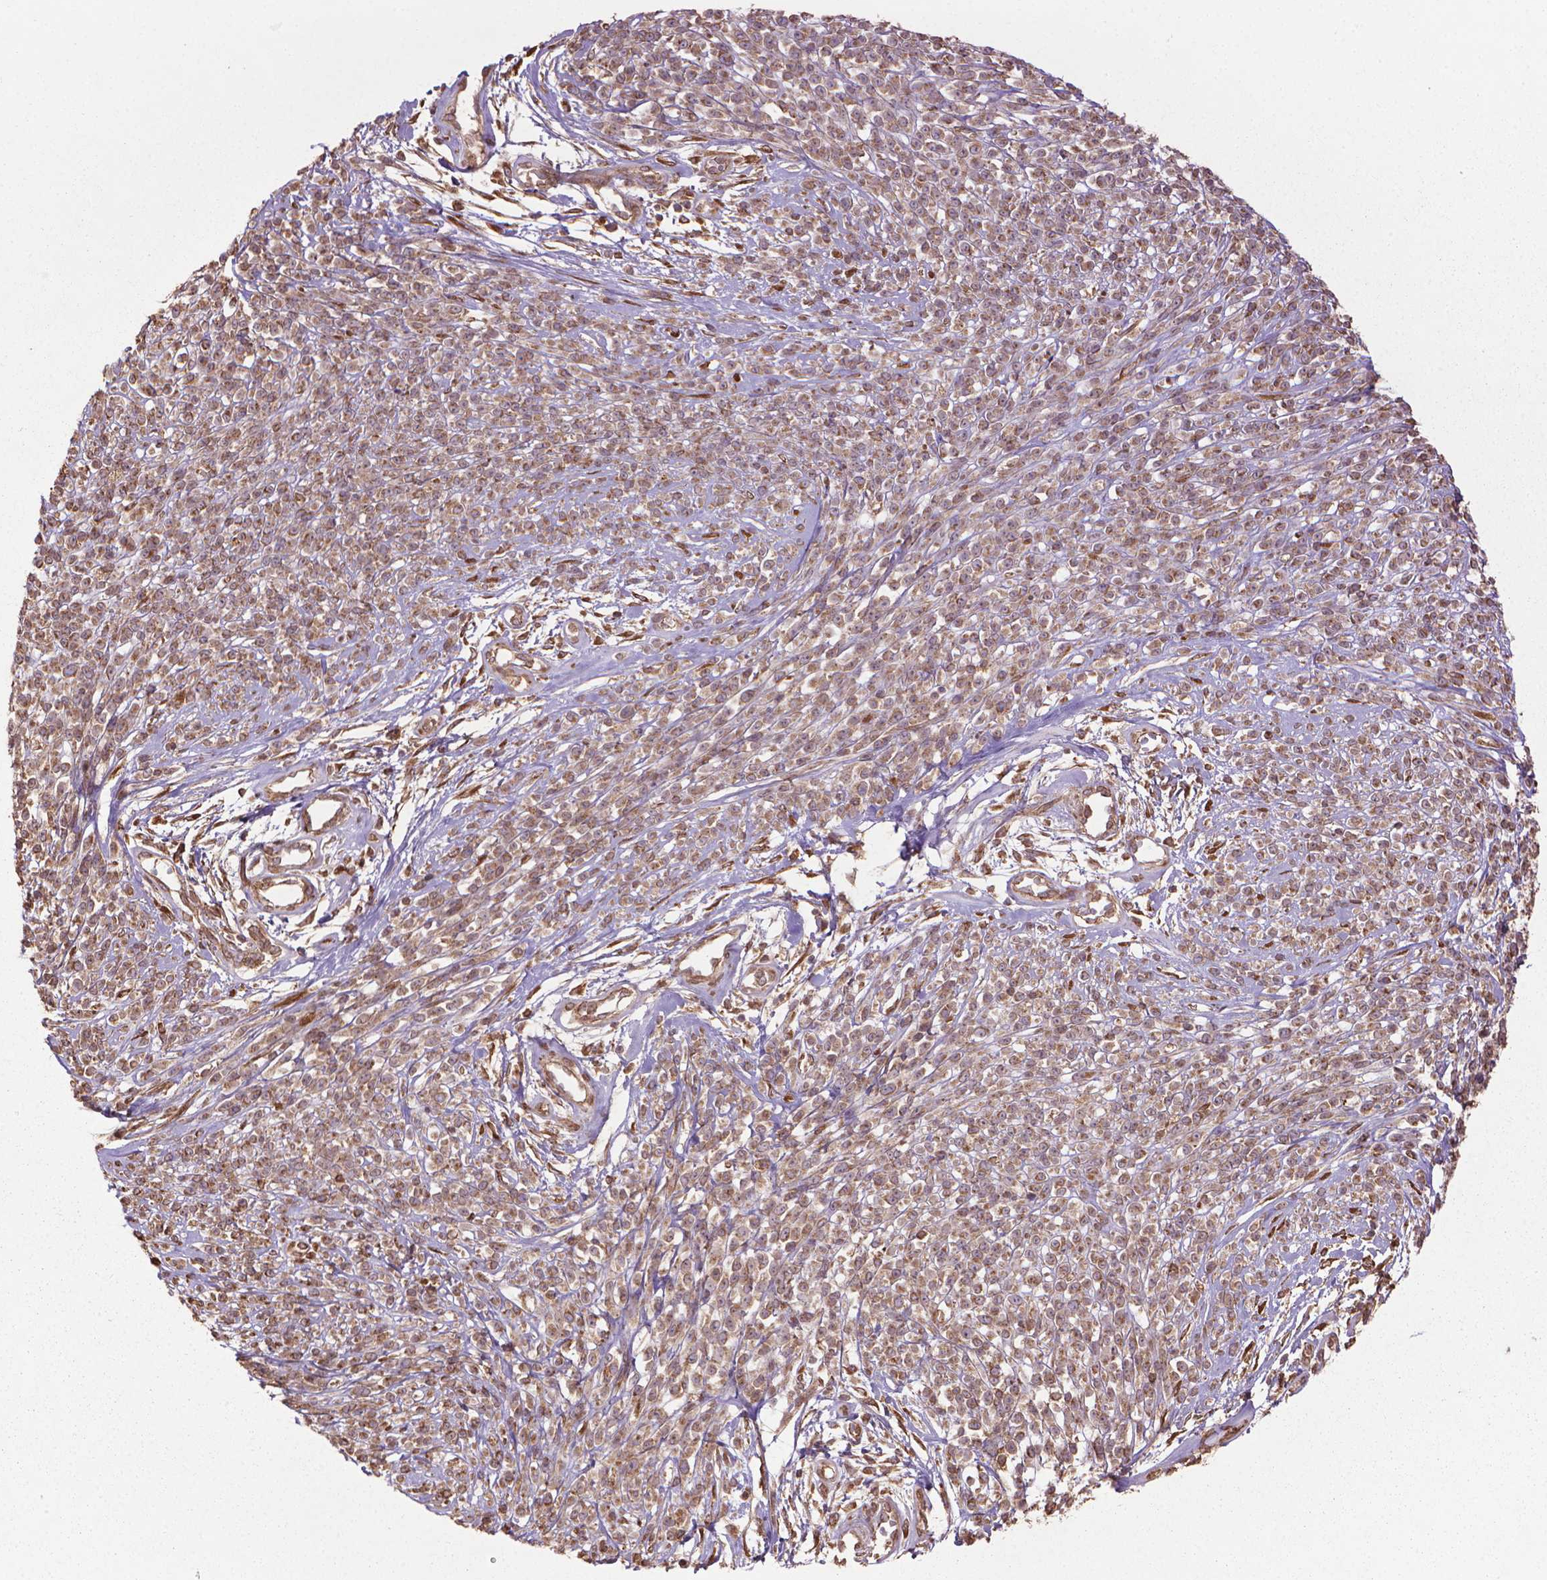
{"staining": {"intensity": "moderate", "quantity": ">75%", "location": "cytoplasmic/membranous"}, "tissue": "melanoma", "cell_type": "Tumor cells", "image_type": "cancer", "snomed": [{"axis": "morphology", "description": "Malignant melanoma, NOS"}, {"axis": "topography", "description": "Skin"}, {"axis": "topography", "description": "Skin of trunk"}], "caption": "A histopathology image showing moderate cytoplasmic/membranous staining in approximately >75% of tumor cells in malignant melanoma, as visualized by brown immunohistochemical staining.", "gene": "GAS1", "patient": {"sex": "male", "age": 74}}